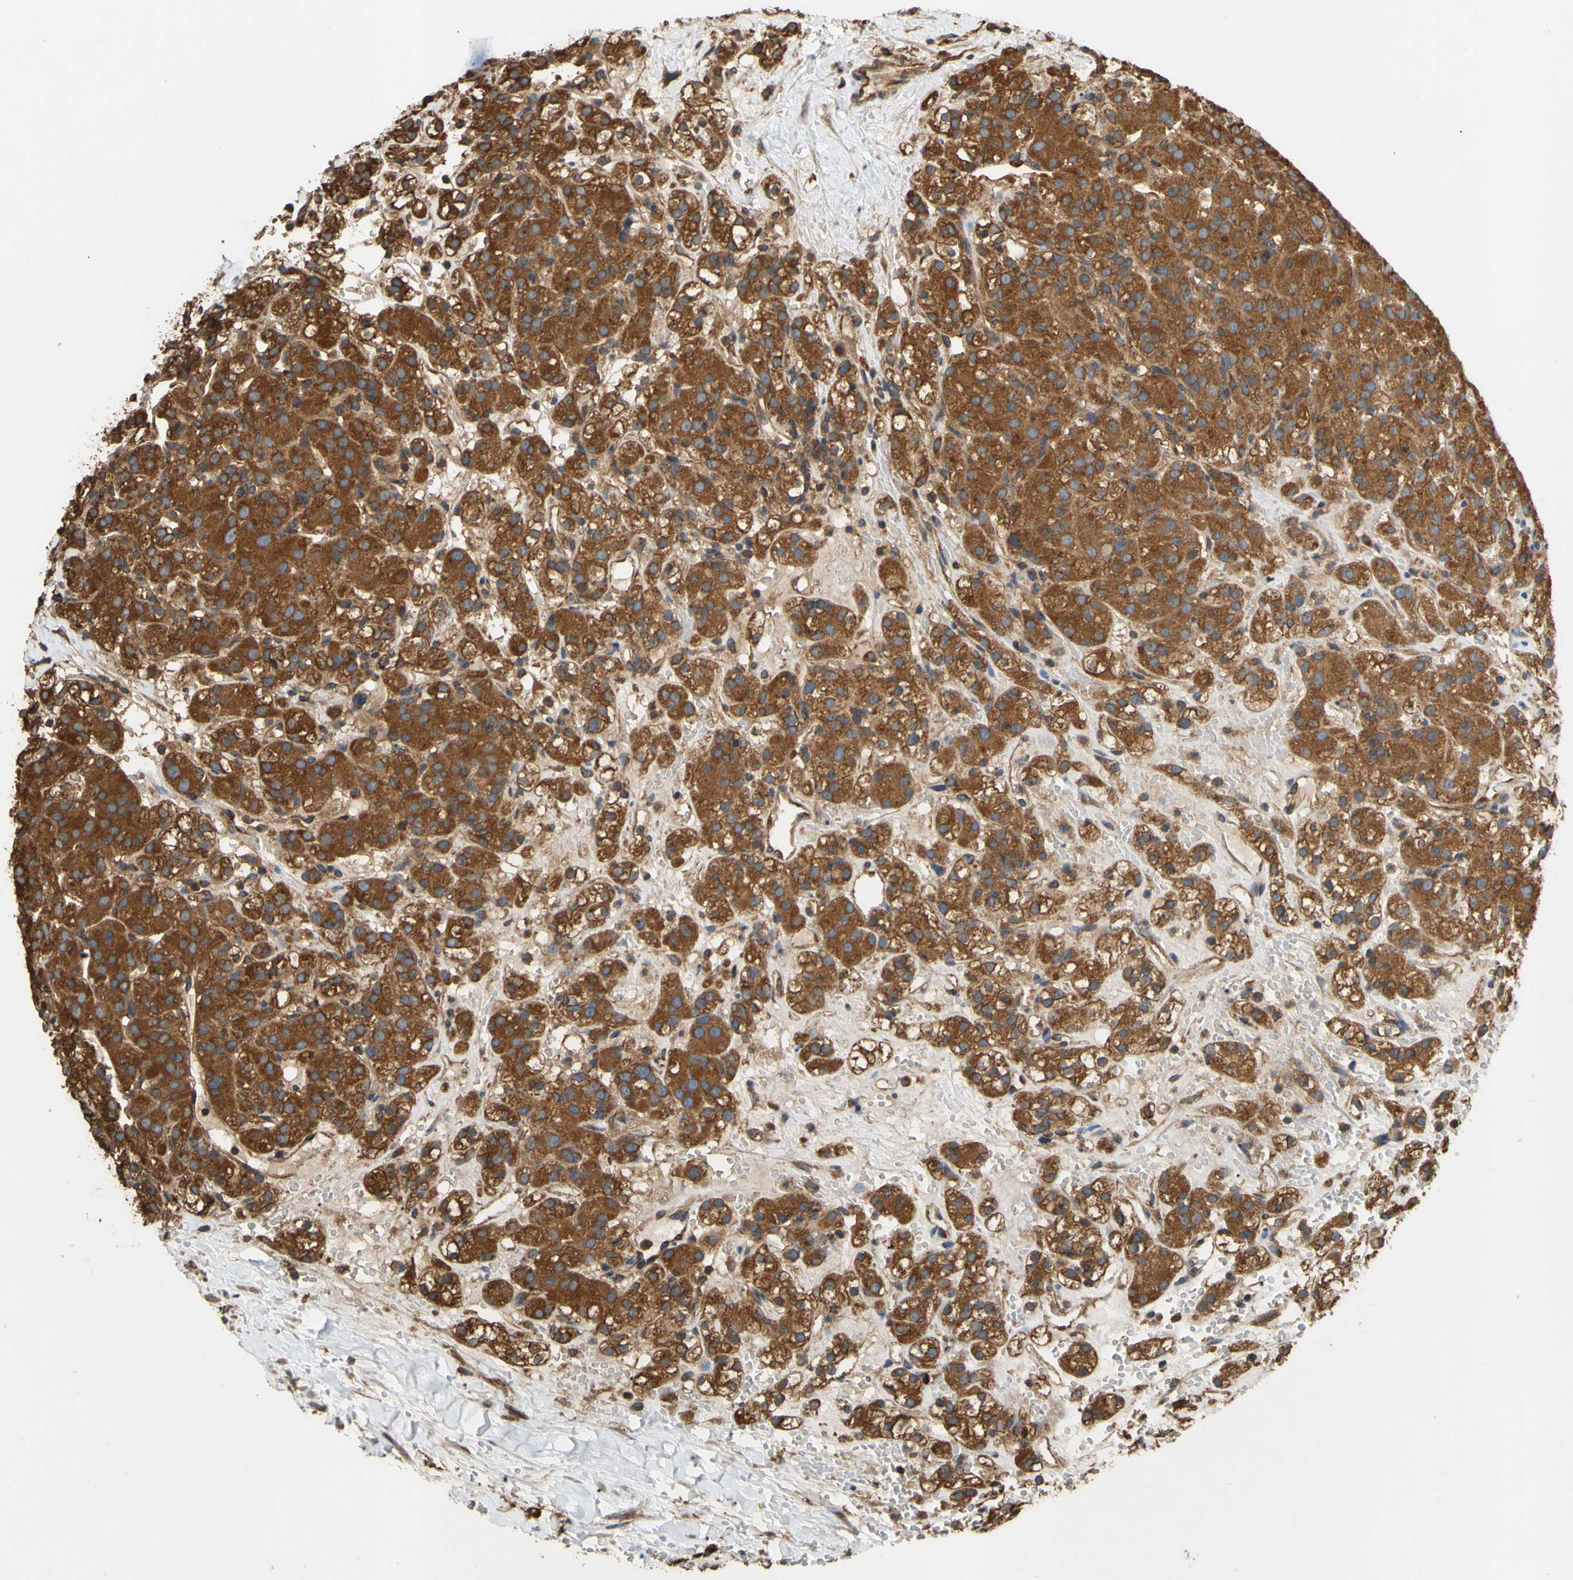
{"staining": {"intensity": "strong", "quantity": ">75%", "location": "cytoplasmic/membranous"}, "tissue": "renal cancer", "cell_type": "Tumor cells", "image_type": "cancer", "snomed": [{"axis": "morphology", "description": "Adenocarcinoma, NOS"}, {"axis": "topography", "description": "Kidney"}], "caption": "Approximately >75% of tumor cells in human renal adenocarcinoma show strong cytoplasmic/membranous protein positivity as visualized by brown immunohistochemical staining.", "gene": "CTTN", "patient": {"sex": "male", "age": 61}}